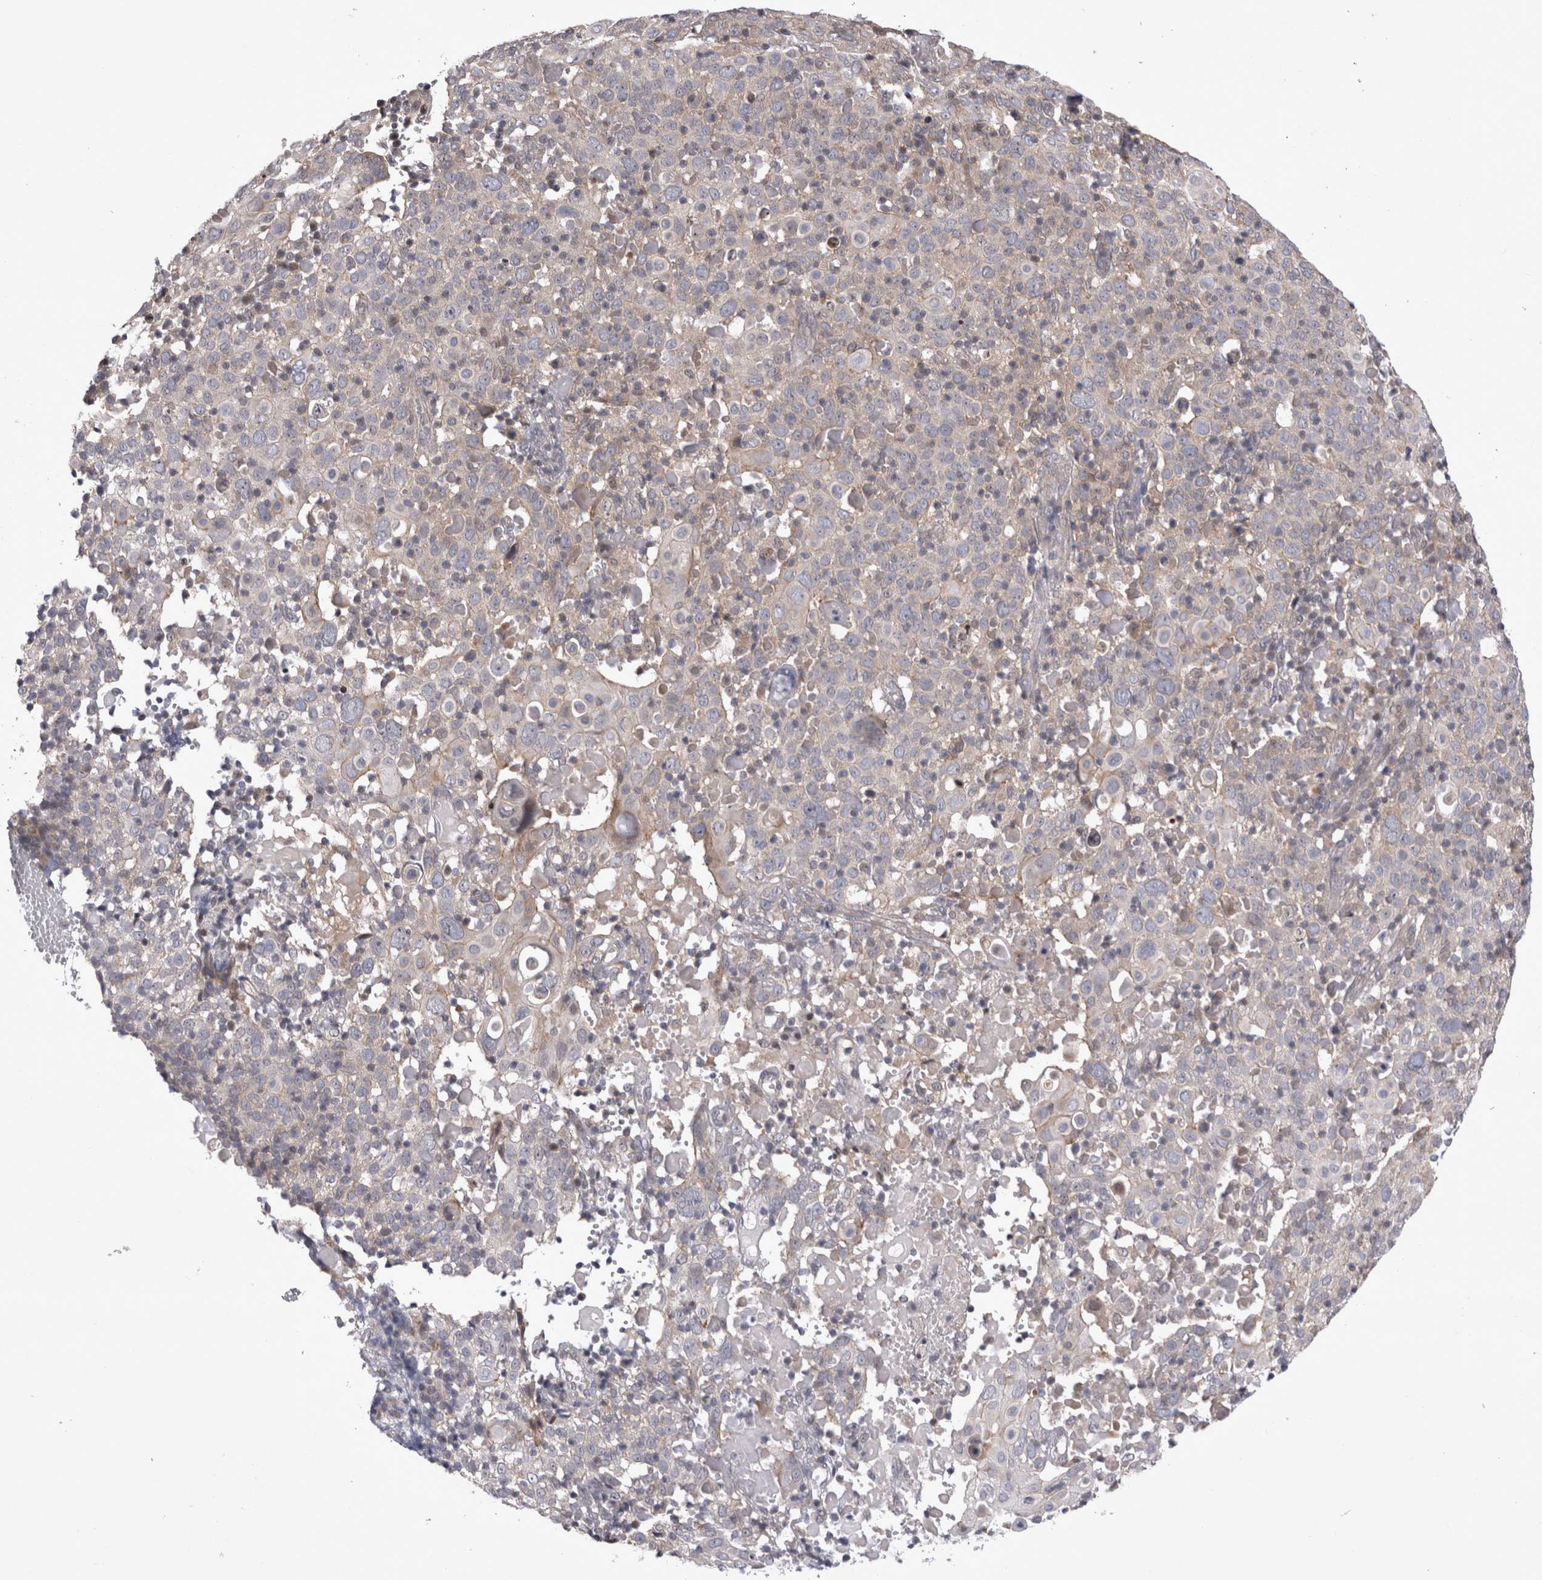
{"staining": {"intensity": "weak", "quantity": "25%-75%", "location": "cytoplasmic/membranous"}, "tissue": "cervical cancer", "cell_type": "Tumor cells", "image_type": "cancer", "snomed": [{"axis": "morphology", "description": "Squamous cell carcinoma, NOS"}, {"axis": "topography", "description": "Cervix"}], "caption": "The image reveals a brown stain indicating the presence of a protein in the cytoplasmic/membranous of tumor cells in cervical cancer.", "gene": "NENF", "patient": {"sex": "female", "age": 74}}